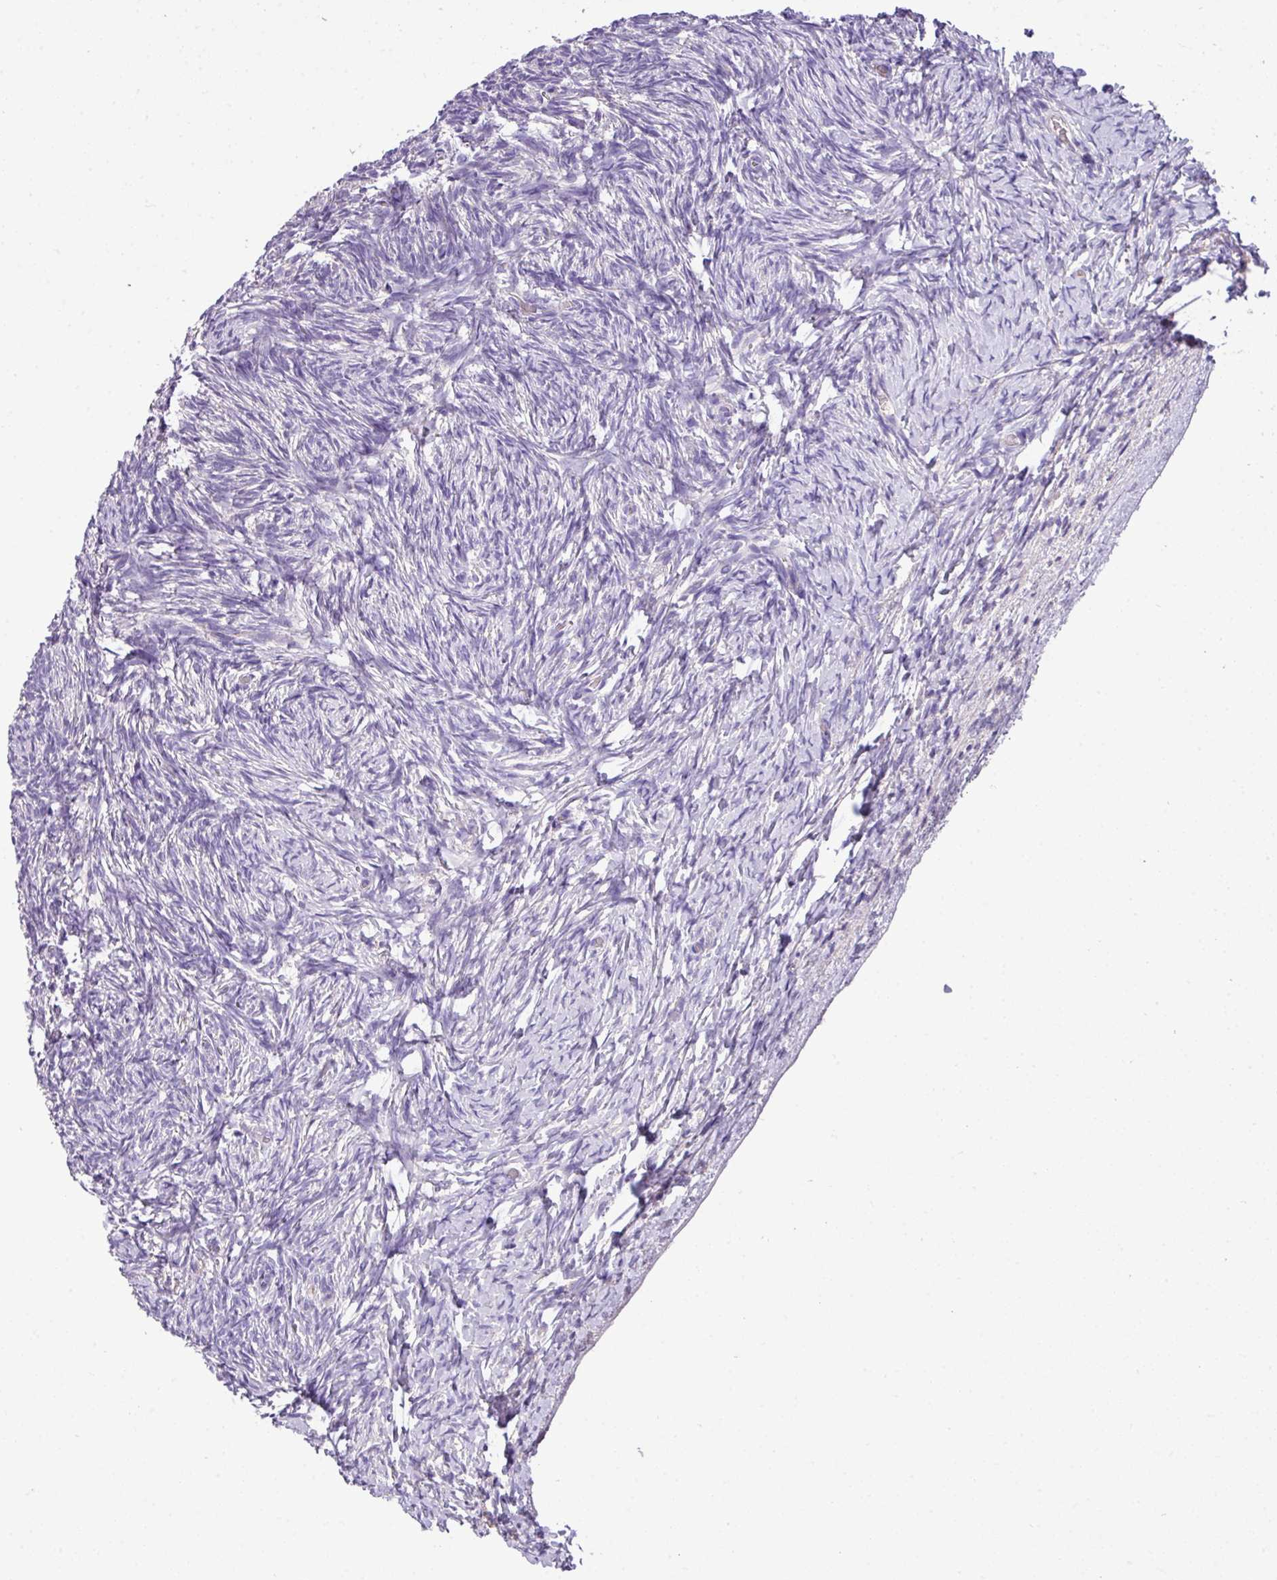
{"staining": {"intensity": "negative", "quantity": "none", "location": "none"}, "tissue": "ovary", "cell_type": "Ovarian stroma cells", "image_type": "normal", "snomed": [{"axis": "morphology", "description": "Normal tissue, NOS"}, {"axis": "topography", "description": "Ovary"}], "caption": "Immunohistochemistry histopathology image of unremarkable ovary stained for a protein (brown), which displays no positivity in ovarian stroma cells.", "gene": "ANXA2R", "patient": {"sex": "female", "age": 39}}